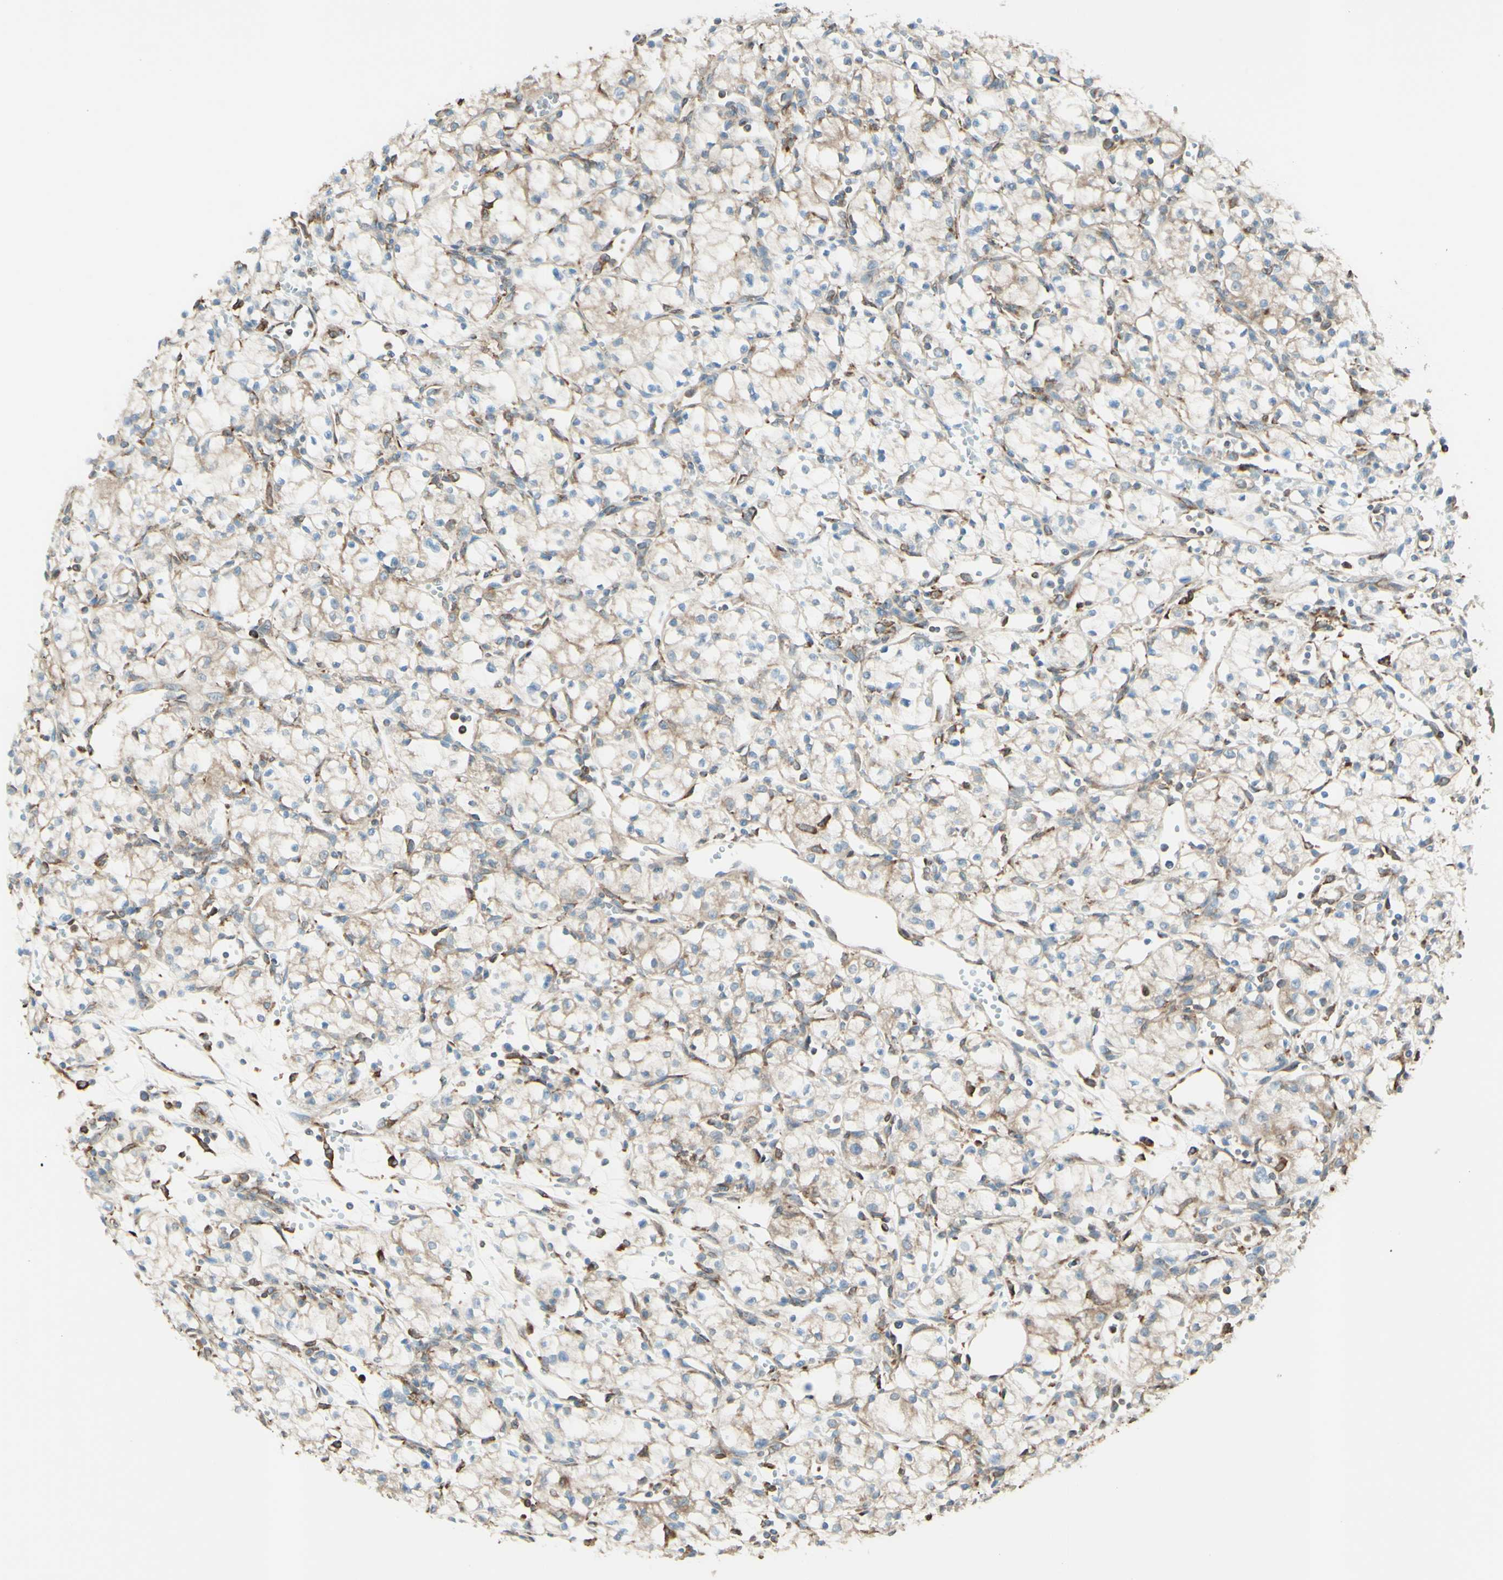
{"staining": {"intensity": "weak", "quantity": "25%-75%", "location": "cytoplasmic/membranous"}, "tissue": "renal cancer", "cell_type": "Tumor cells", "image_type": "cancer", "snomed": [{"axis": "morphology", "description": "Normal tissue, NOS"}, {"axis": "morphology", "description": "Adenocarcinoma, NOS"}, {"axis": "topography", "description": "Kidney"}], "caption": "Protein expression by immunohistochemistry (IHC) reveals weak cytoplasmic/membranous positivity in about 25%-75% of tumor cells in renal cancer.", "gene": "DNAJB11", "patient": {"sex": "male", "age": 59}}